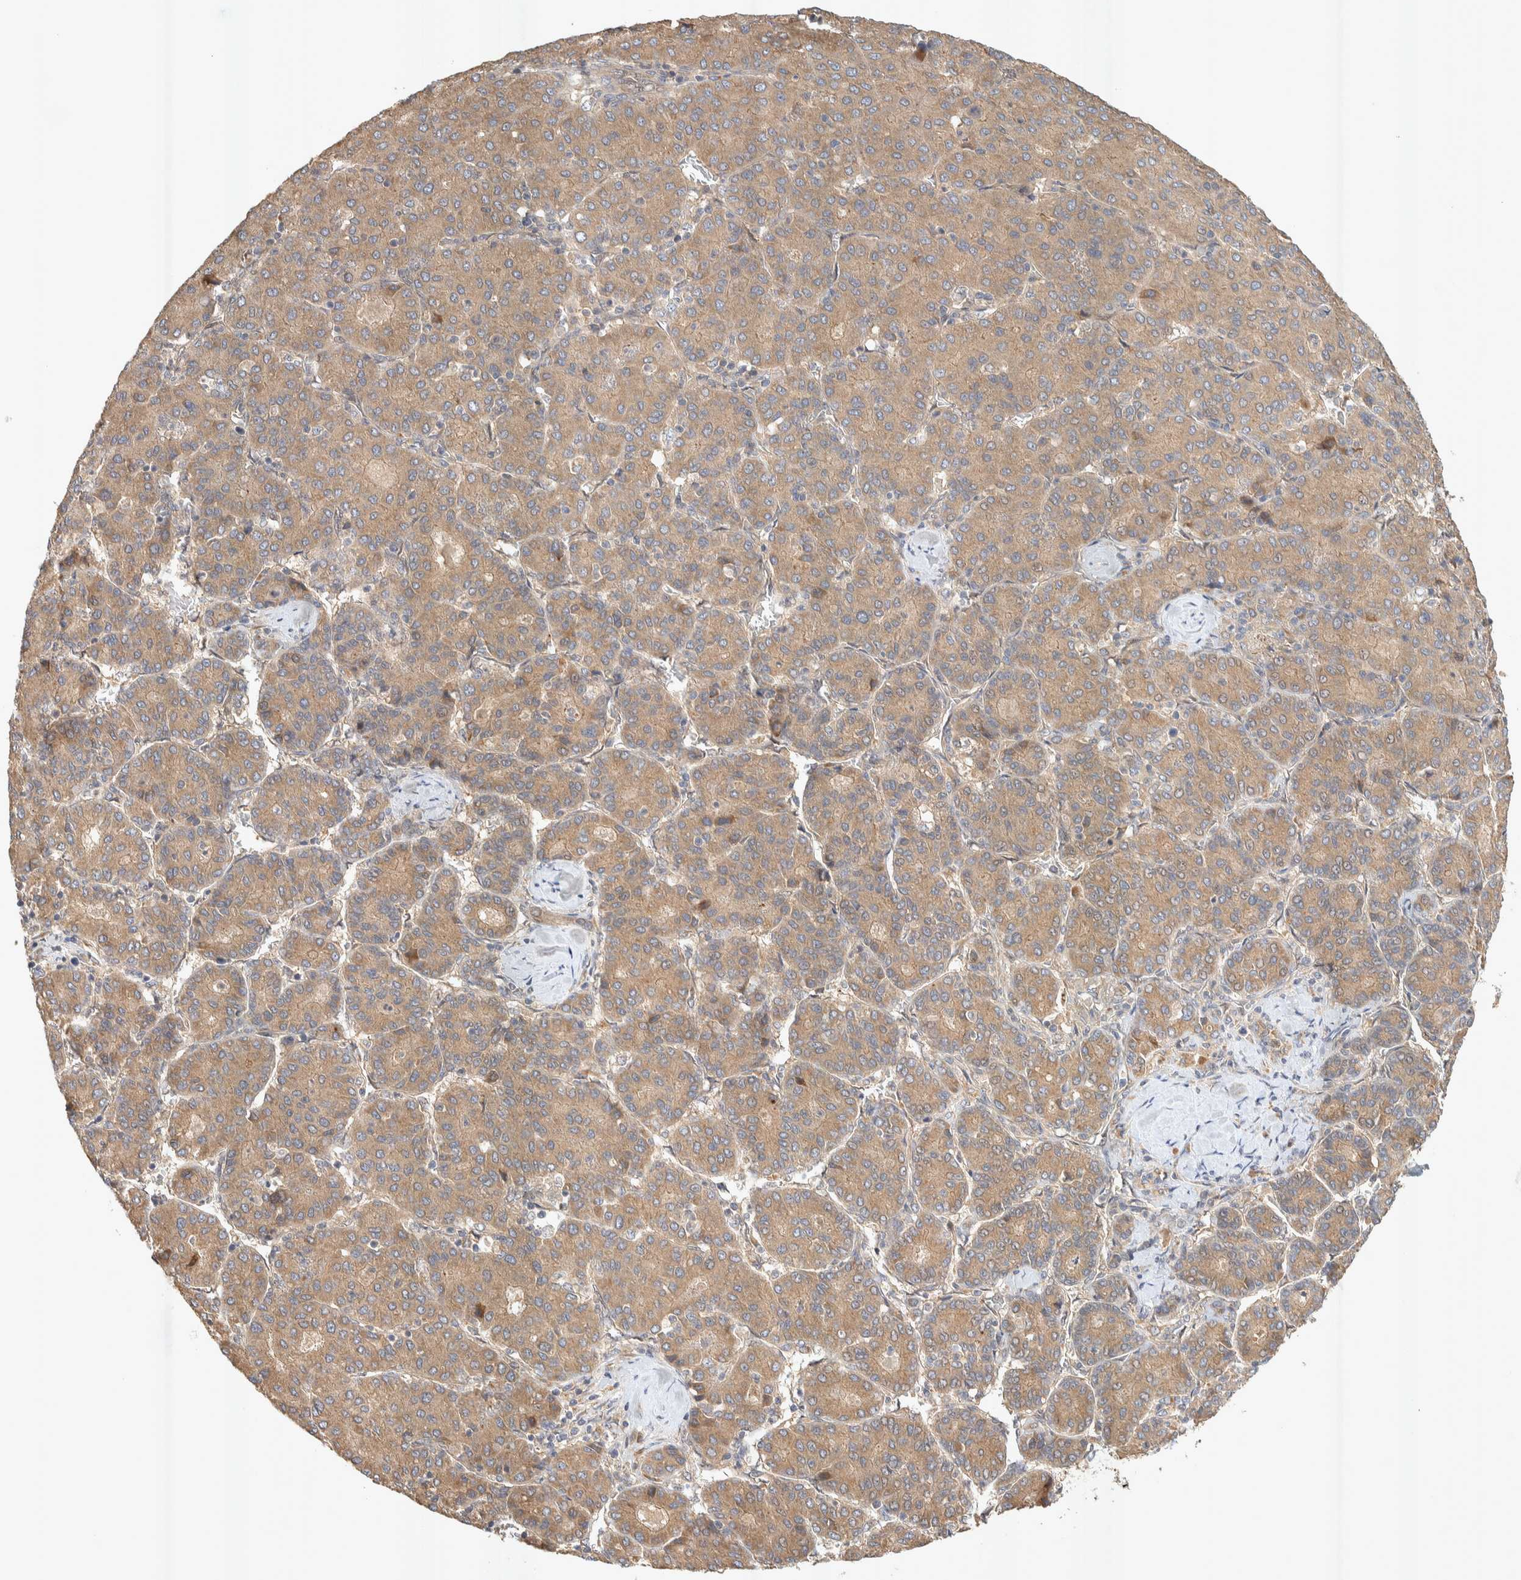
{"staining": {"intensity": "moderate", "quantity": ">75%", "location": "cytoplasmic/membranous"}, "tissue": "liver cancer", "cell_type": "Tumor cells", "image_type": "cancer", "snomed": [{"axis": "morphology", "description": "Carcinoma, Hepatocellular, NOS"}, {"axis": "topography", "description": "Liver"}], "caption": "Liver cancer (hepatocellular carcinoma) stained with a brown dye reveals moderate cytoplasmic/membranous positive staining in about >75% of tumor cells.", "gene": "PXK", "patient": {"sex": "male", "age": 65}}